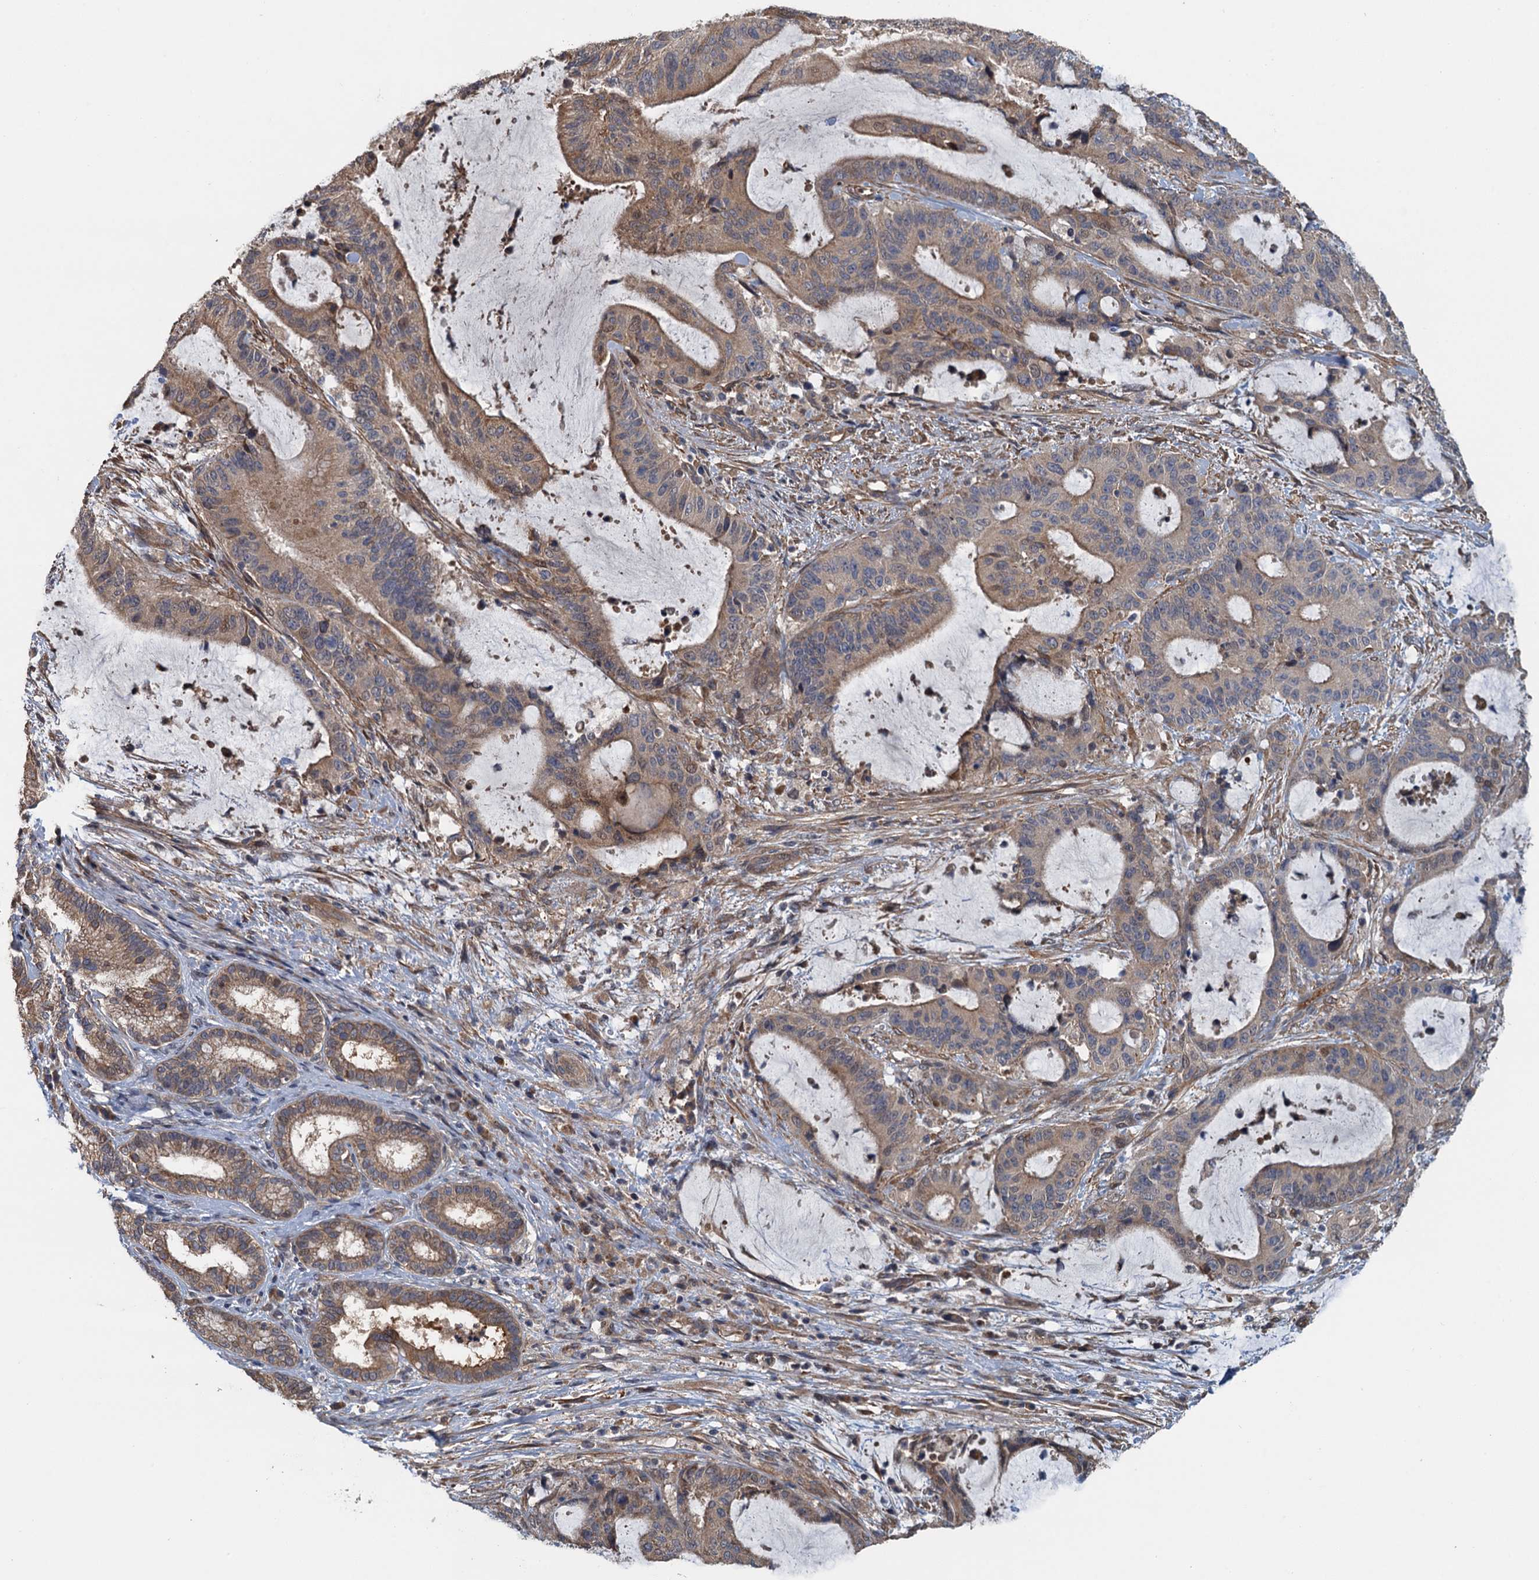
{"staining": {"intensity": "moderate", "quantity": ">75%", "location": "cytoplasmic/membranous"}, "tissue": "liver cancer", "cell_type": "Tumor cells", "image_type": "cancer", "snomed": [{"axis": "morphology", "description": "Normal tissue, NOS"}, {"axis": "morphology", "description": "Cholangiocarcinoma"}, {"axis": "topography", "description": "Liver"}, {"axis": "topography", "description": "Peripheral nerve tissue"}], "caption": "A high-resolution photomicrograph shows IHC staining of cholangiocarcinoma (liver), which demonstrates moderate cytoplasmic/membranous expression in about >75% of tumor cells.", "gene": "MEAK7", "patient": {"sex": "female", "age": 73}}